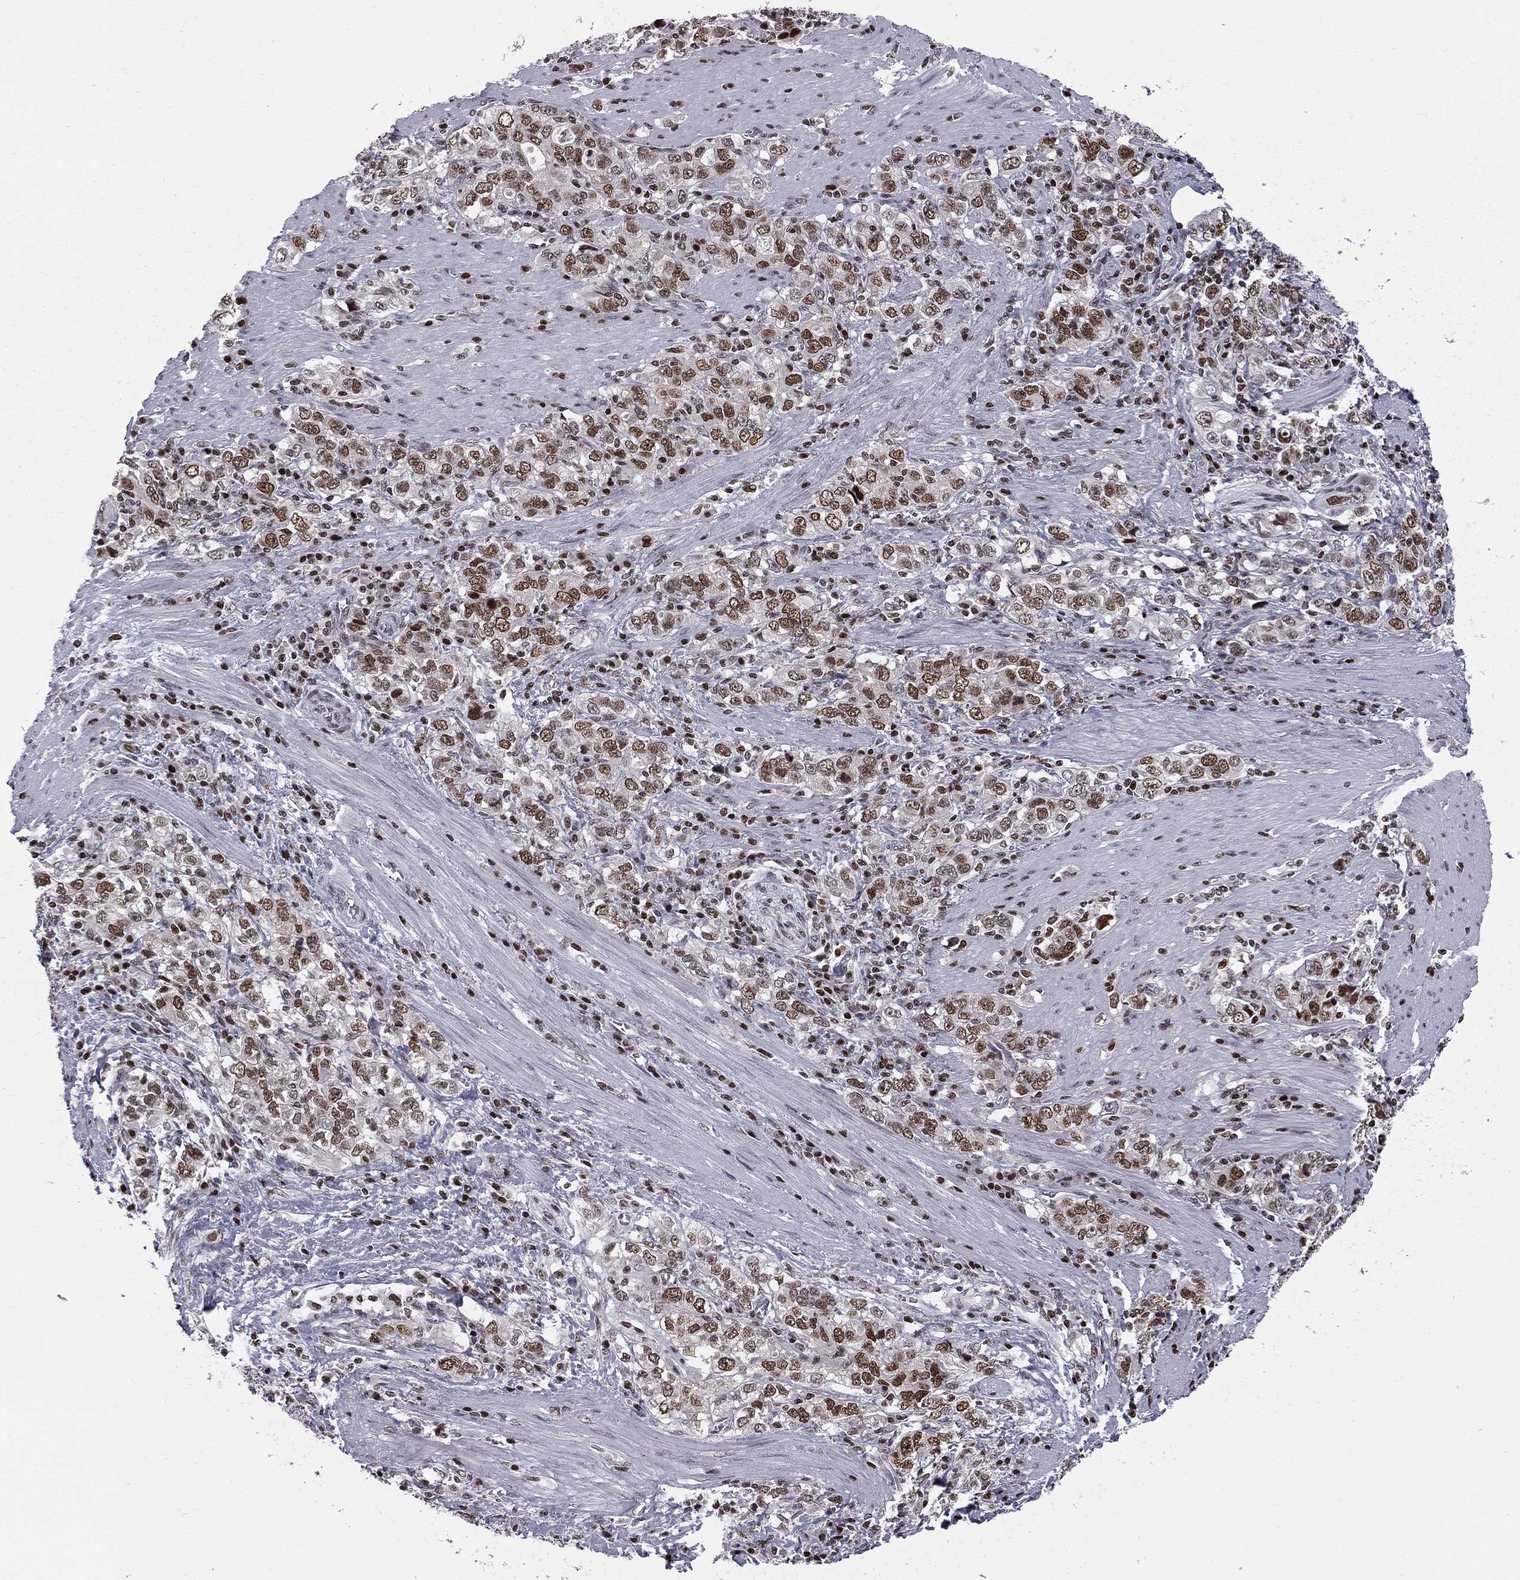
{"staining": {"intensity": "strong", "quantity": "25%-75%", "location": "nuclear"}, "tissue": "stomach cancer", "cell_type": "Tumor cells", "image_type": "cancer", "snomed": [{"axis": "morphology", "description": "Adenocarcinoma, NOS"}, {"axis": "topography", "description": "Stomach, lower"}], "caption": "Immunohistochemical staining of stomach cancer exhibits high levels of strong nuclear protein staining in about 25%-75% of tumor cells.", "gene": "RNASEH2C", "patient": {"sex": "female", "age": 72}}